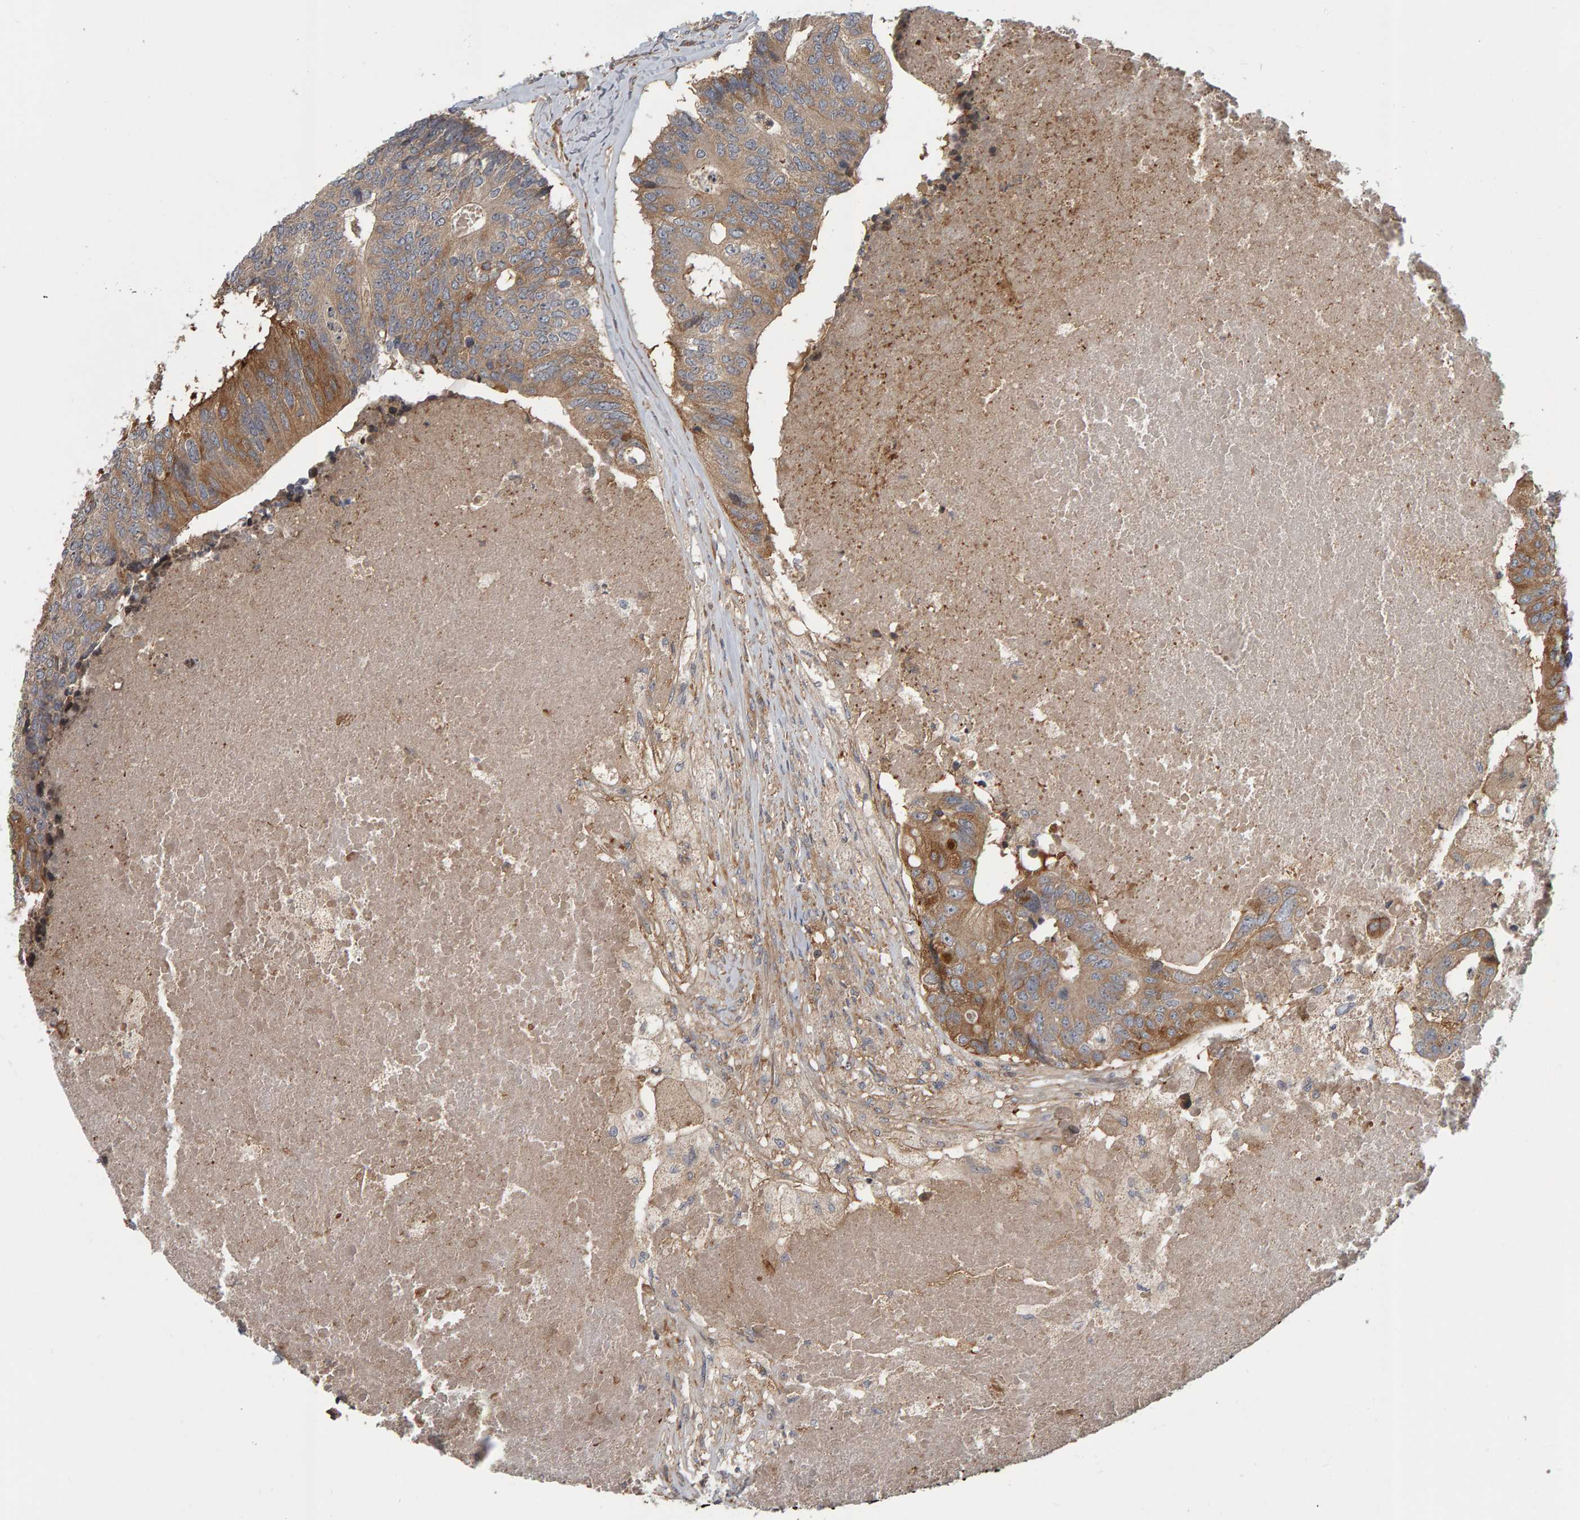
{"staining": {"intensity": "moderate", "quantity": ">75%", "location": "cytoplasmic/membranous"}, "tissue": "colorectal cancer", "cell_type": "Tumor cells", "image_type": "cancer", "snomed": [{"axis": "morphology", "description": "Adenocarcinoma, NOS"}, {"axis": "topography", "description": "Colon"}], "caption": "IHC image of colorectal cancer stained for a protein (brown), which reveals medium levels of moderate cytoplasmic/membranous positivity in approximately >75% of tumor cells.", "gene": "C9orf72", "patient": {"sex": "female", "age": 67}}